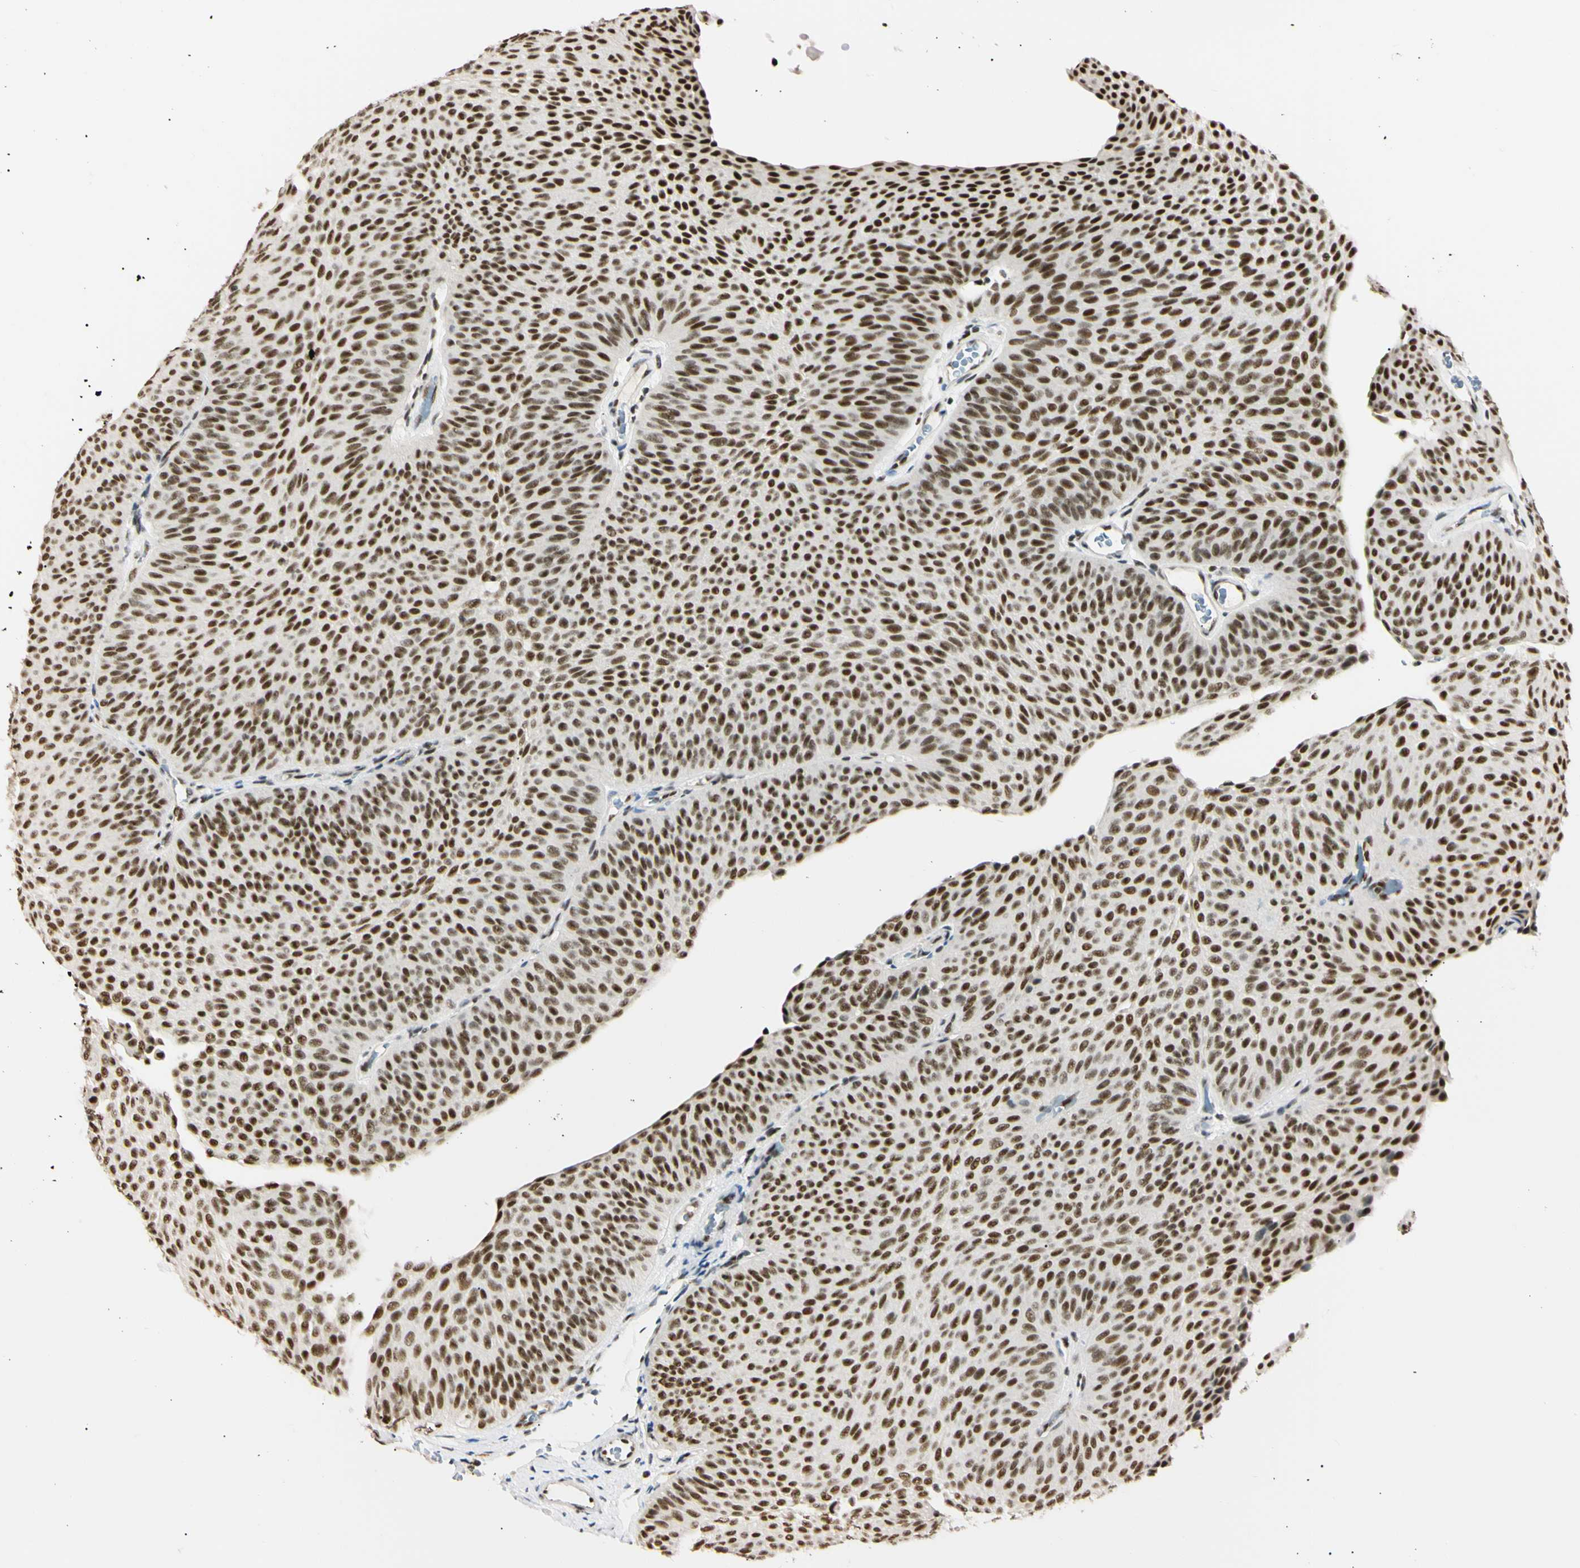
{"staining": {"intensity": "strong", "quantity": ">75%", "location": "nuclear"}, "tissue": "urothelial cancer", "cell_type": "Tumor cells", "image_type": "cancer", "snomed": [{"axis": "morphology", "description": "Urothelial carcinoma, Low grade"}, {"axis": "topography", "description": "Urinary bladder"}], "caption": "Urothelial carcinoma (low-grade) stained for a protein (brown) demonstrates strong nuclear positive expression in approximately >75% of tumor cells.", "gene": "ZNF134", "patient": {"sex": "female", "age": 60}}